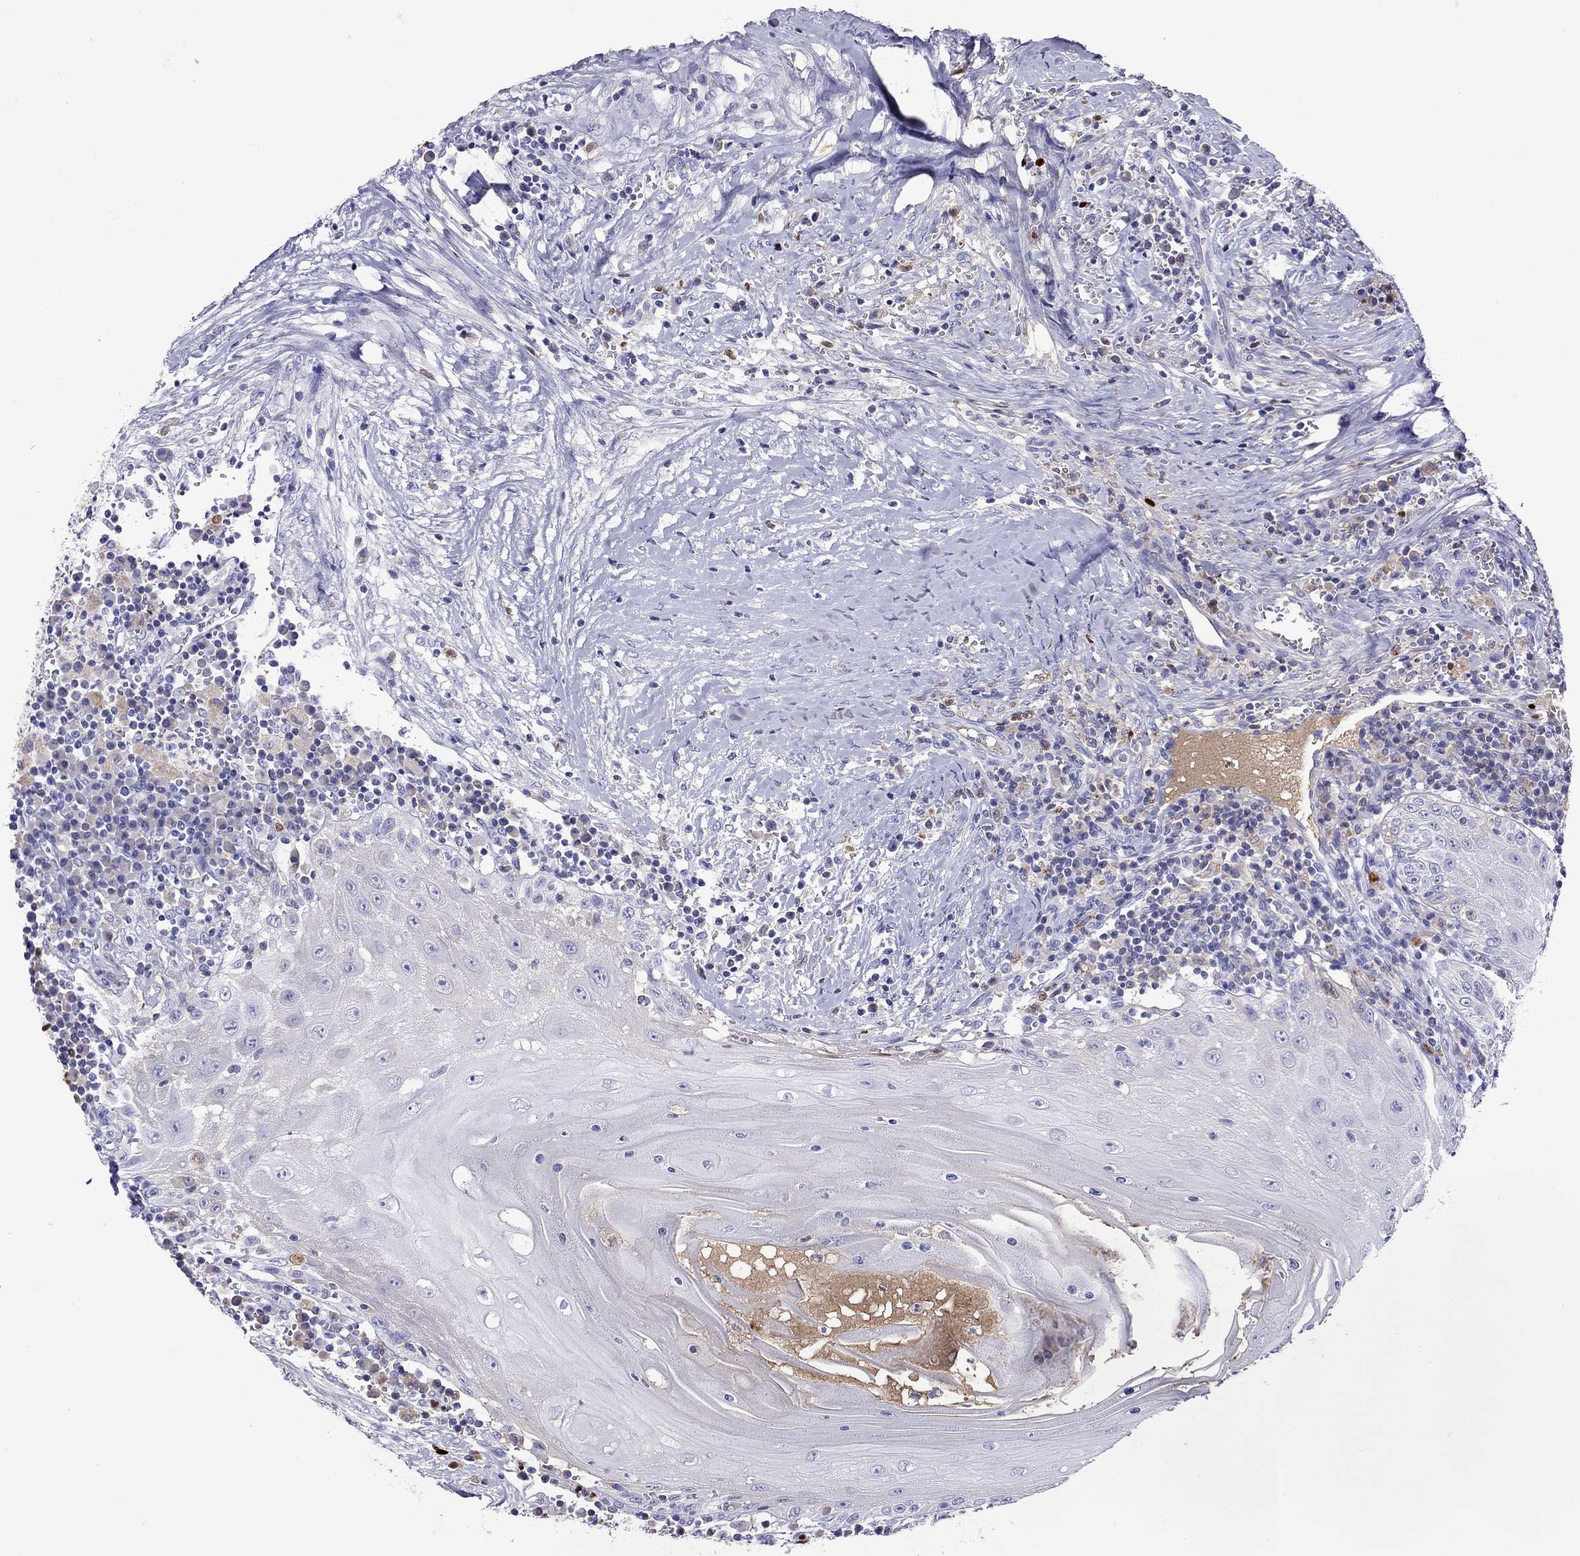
{"staining": {"intensity": "negative", "quantity": "none", "location": "none"}, "tissue": "head and neck cancer", "cell_type": "Tumor cells", "image_type": "cancer", "snomed": [{"axis": "morphology", "description": "Squamous cell carcinoma, NOS"}, {"axis": "topography", "description": "Oral tissue"}, {"axis": "topography", "description": "Head-Neck"}], "caption": "Image shows no protein expression in tumor cells of head and neck cancer tissue.", "gene": "SERPINA3", "patient": {"sex": "male", "age": 58}}